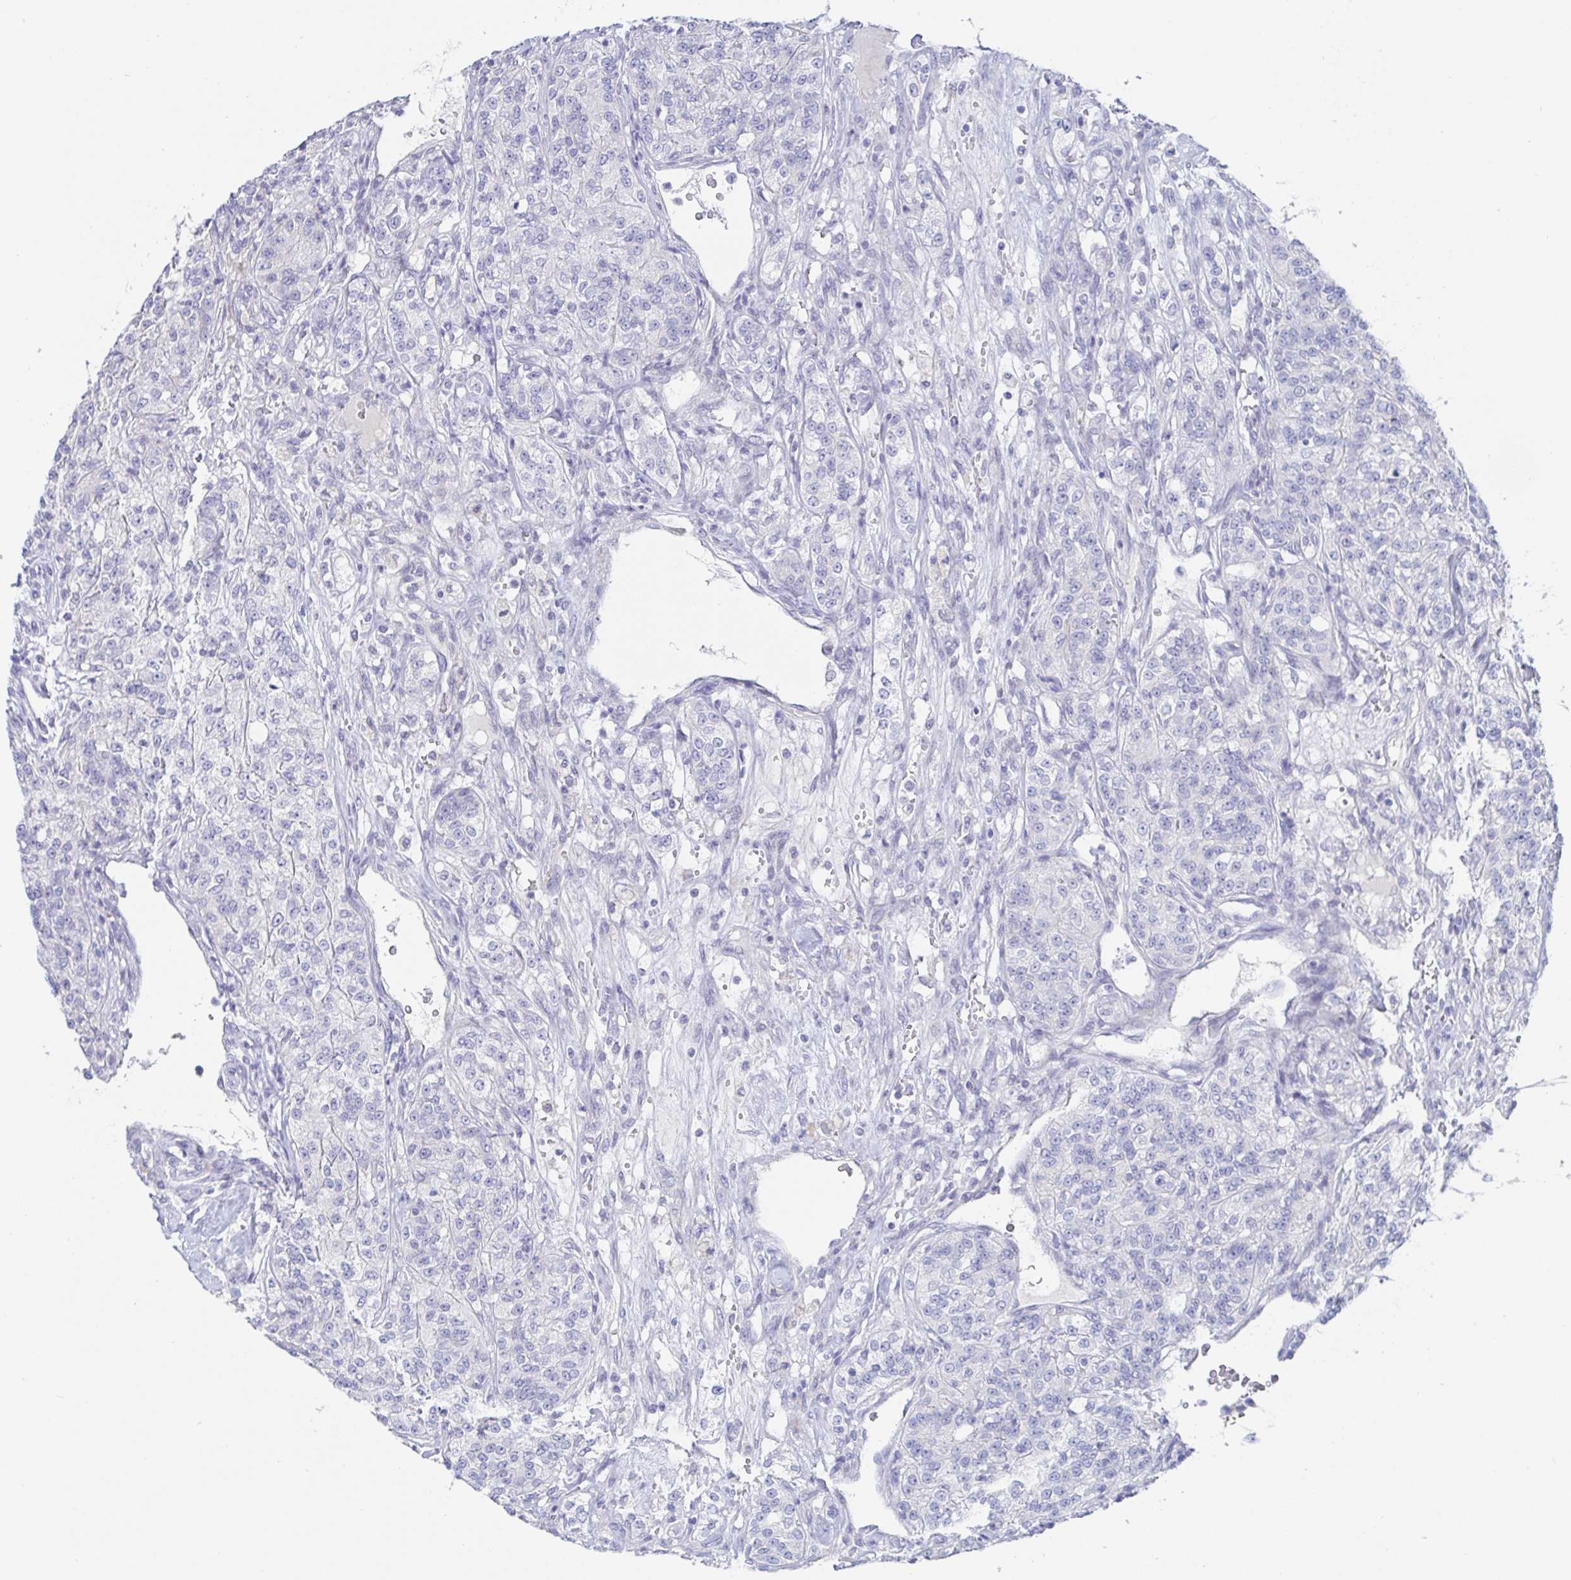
{"staining": {"intensity": "negative", "quantity": "none", "location": "none"}, "tissue": "renal cancer", "cell_type": "Tumor cells", "image_type": "cancer", "snomed": [{"axis": "morphology", "description": "Adenocarcinoma, NOS"}, {"axis": "topography", "description": "Kidney"}], "caption": "A micrograph of human renal cancer is negative for staining in tumor cells.", "gene": "SIAH3", "patient": {"sex": "female", "age": 63}}